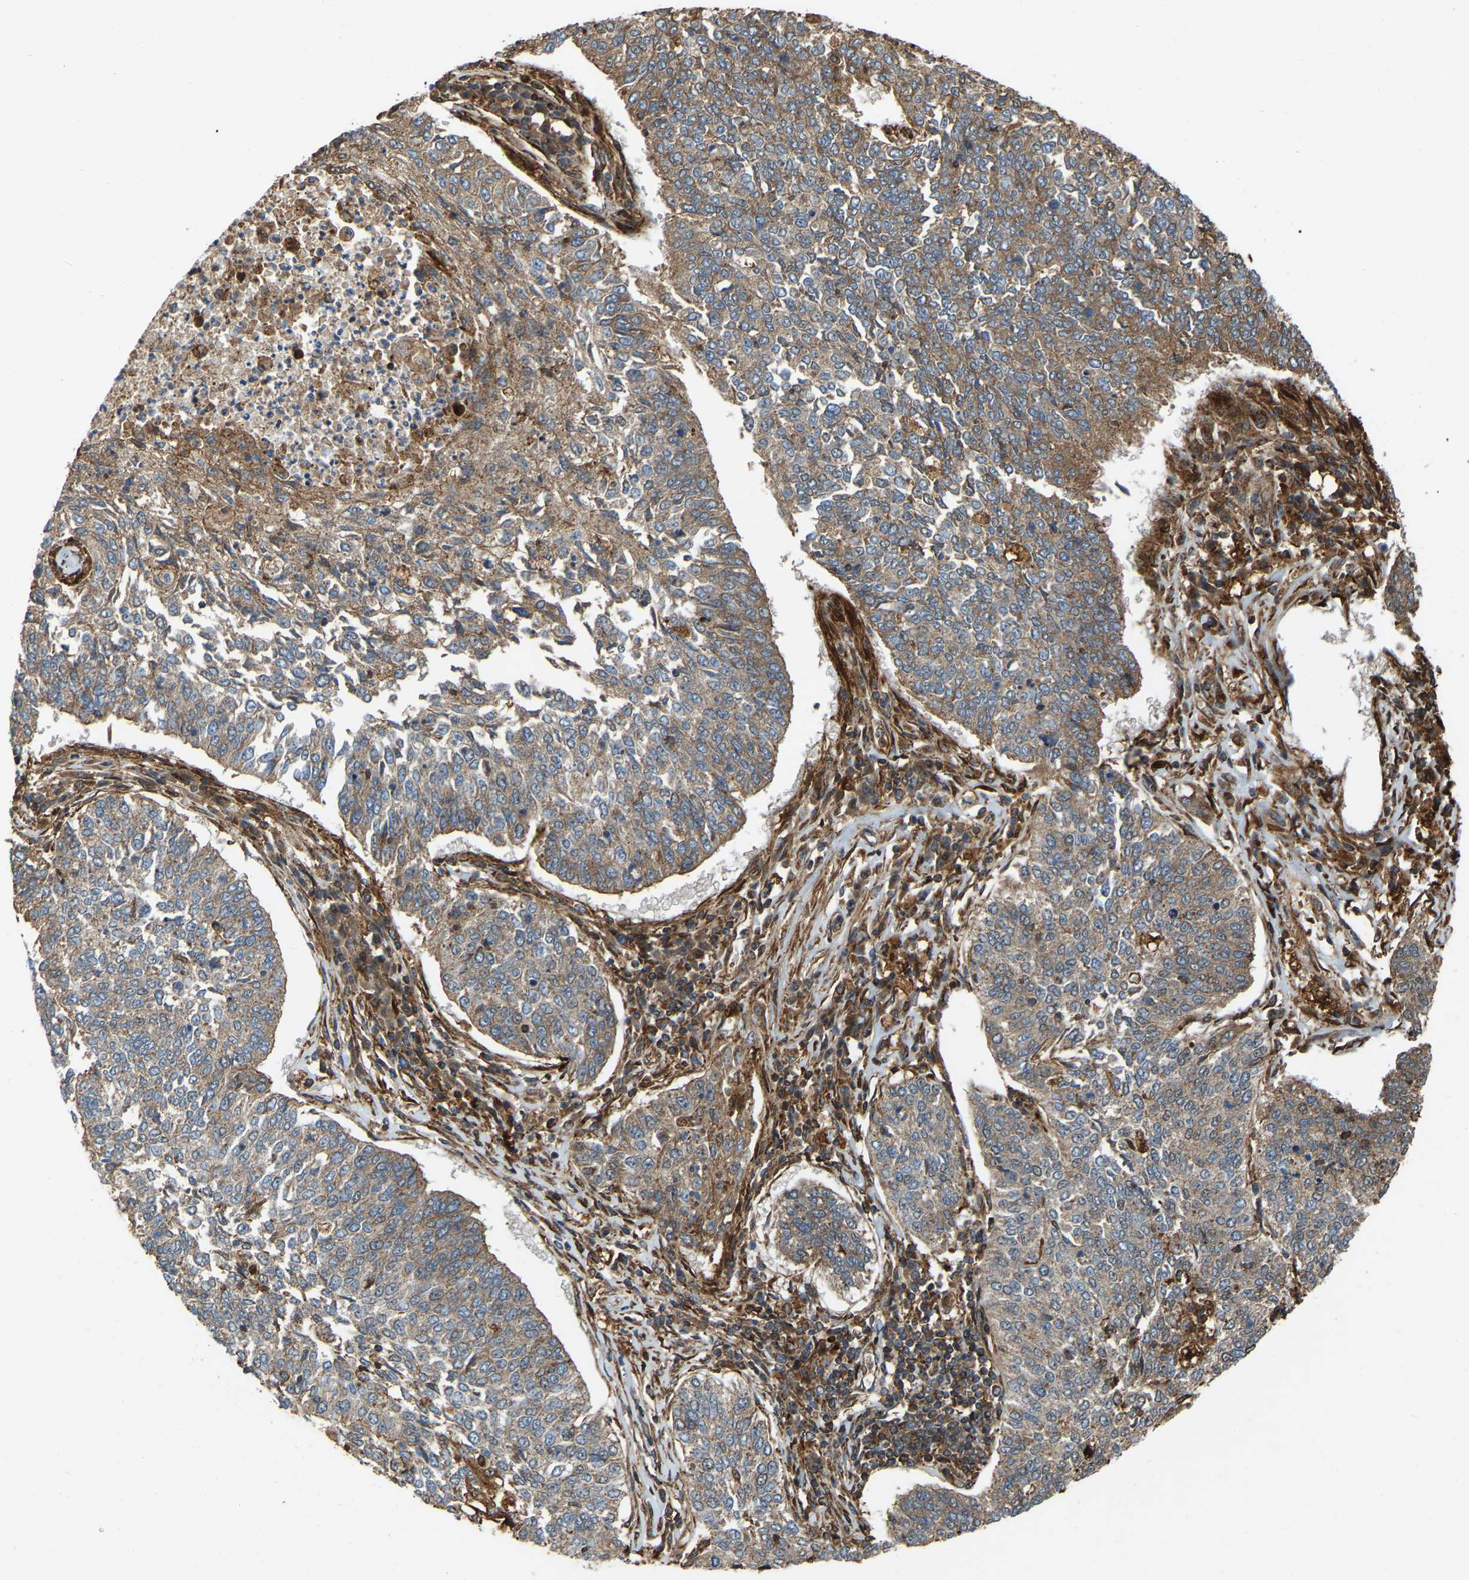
{"staining": {"intensity": "moderate", "quantity": ">75%", "location": "cytoplasmic/membranous"}, "tissue": "lung cancer", "cell_type": "Tumor cells", "image_type": "cancer", "snomed": [{"axis": "morphology", "description": "Normal tissue, NOS"}, {"axis": "morphology", "description": "Squamous cell carcinoma, NOS"}, {"axis": "topography", "description": "Cartilage tissue"}, {"axis": "topography", "description": "Bronchus"}, {"axis": "topography", "description": "Lung"}], "caption": "Immunohistochemistry (IHC) histopathology image of human lung cancer (squamous cell carcinoma) stained for a protein (brown), which shows medium levels of moderate cytoplasmic/membranous positivity in about >75% of tumor cells.", "gene": "SAMD9L", "patient": {"sex": "female", "age": 49}}